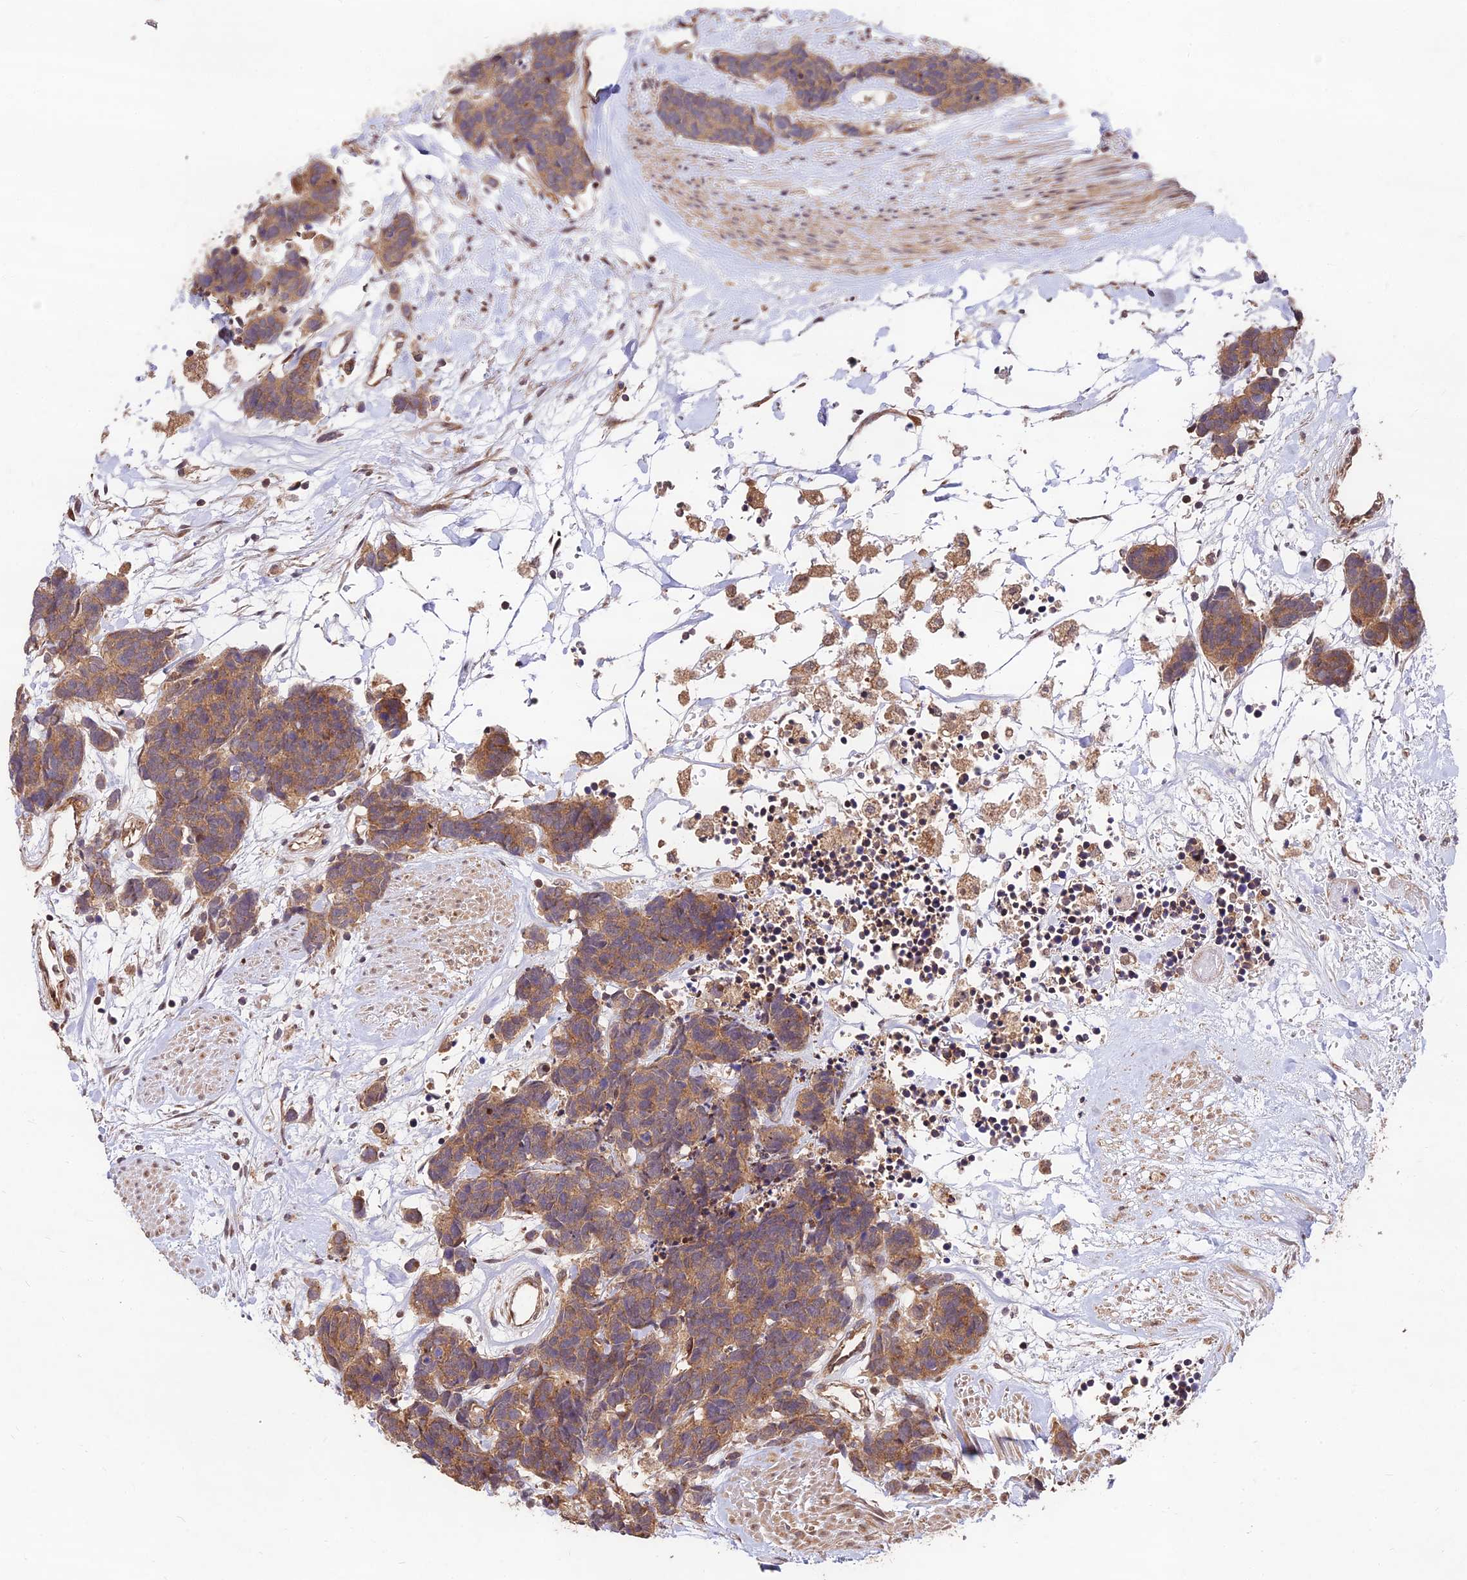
{"staining": {"intensity": "moderate", "quantity": ">75%", "location": "cytoplasmic/membranous"}, "tissue": "carcinoid", "cell_type": "Tumor cells", "image_type": "cancer", "snomed": [{"axis": "morphology", "description": "Carcinoma, NOS"}, {"axis": "morphology", "description": "Carcinoid, malignant, NOS"}, {"axis": "topography", "description": "Urinary bladder"}], "caption": "The image exhibits immunohistochemical staining of malignant carcinoid. There is moderate cytoplasmic/membranous positivity is appreciated in about >75% of tumor cells.", "gene": "MKKS", "patient": {"sex": "male", "age": 57}}